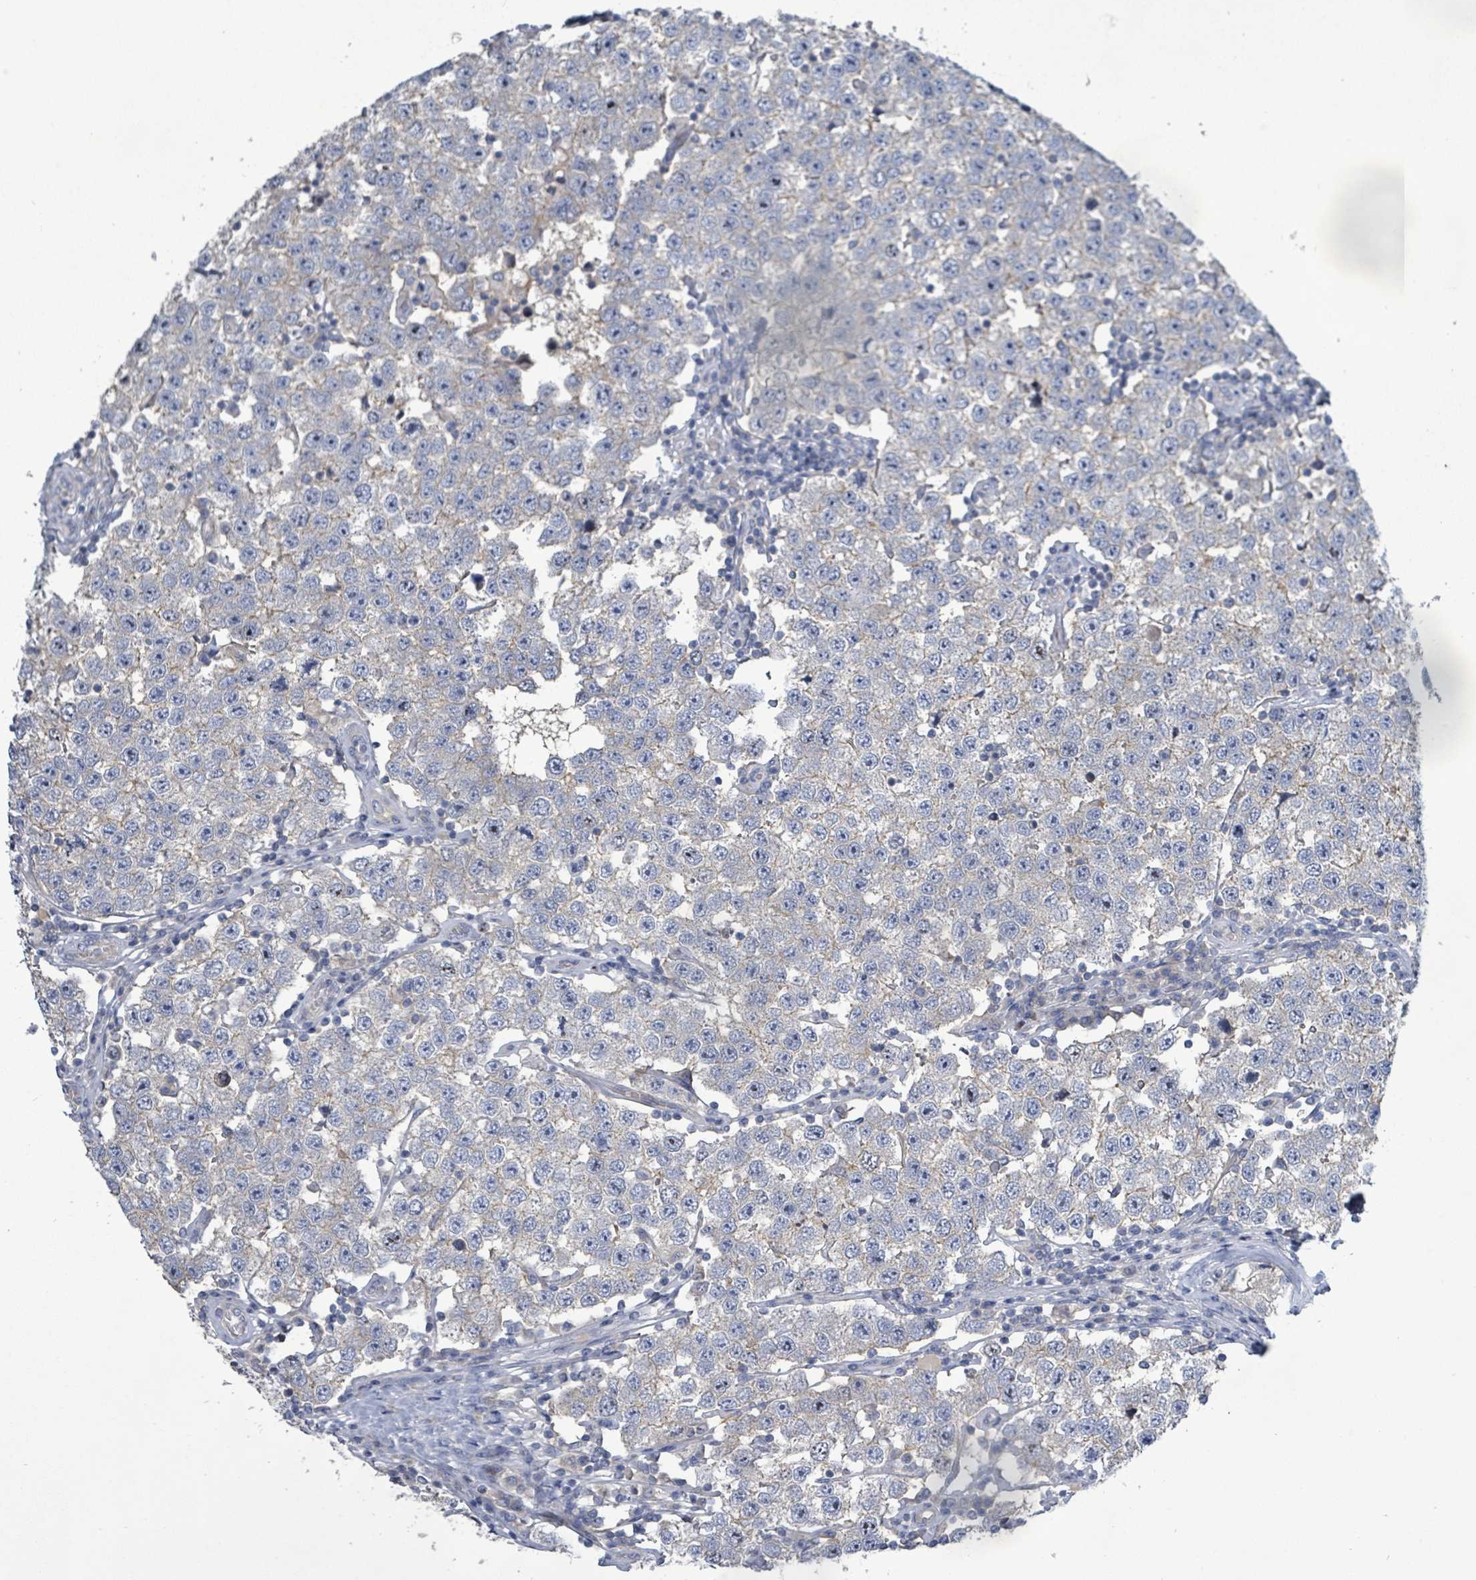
{"staining": {"intensity": "weak", "quantity": "<25%", "location": "cytoplasmic/membranous"}, "tissue": "testis cancer", "cell_type": "Tumor cells", "image_type": "cancer", "snomed": [{"axis": "morphology", "description": "Seminoma, NOS"}, {"axis": "topography", "description": "Testis"}], "caption": "Immunohistochemistry of testis cancer displays no staining in tumor cells.", "gene": "KRAS", "patient": {"sex": "male", "age": 34}}